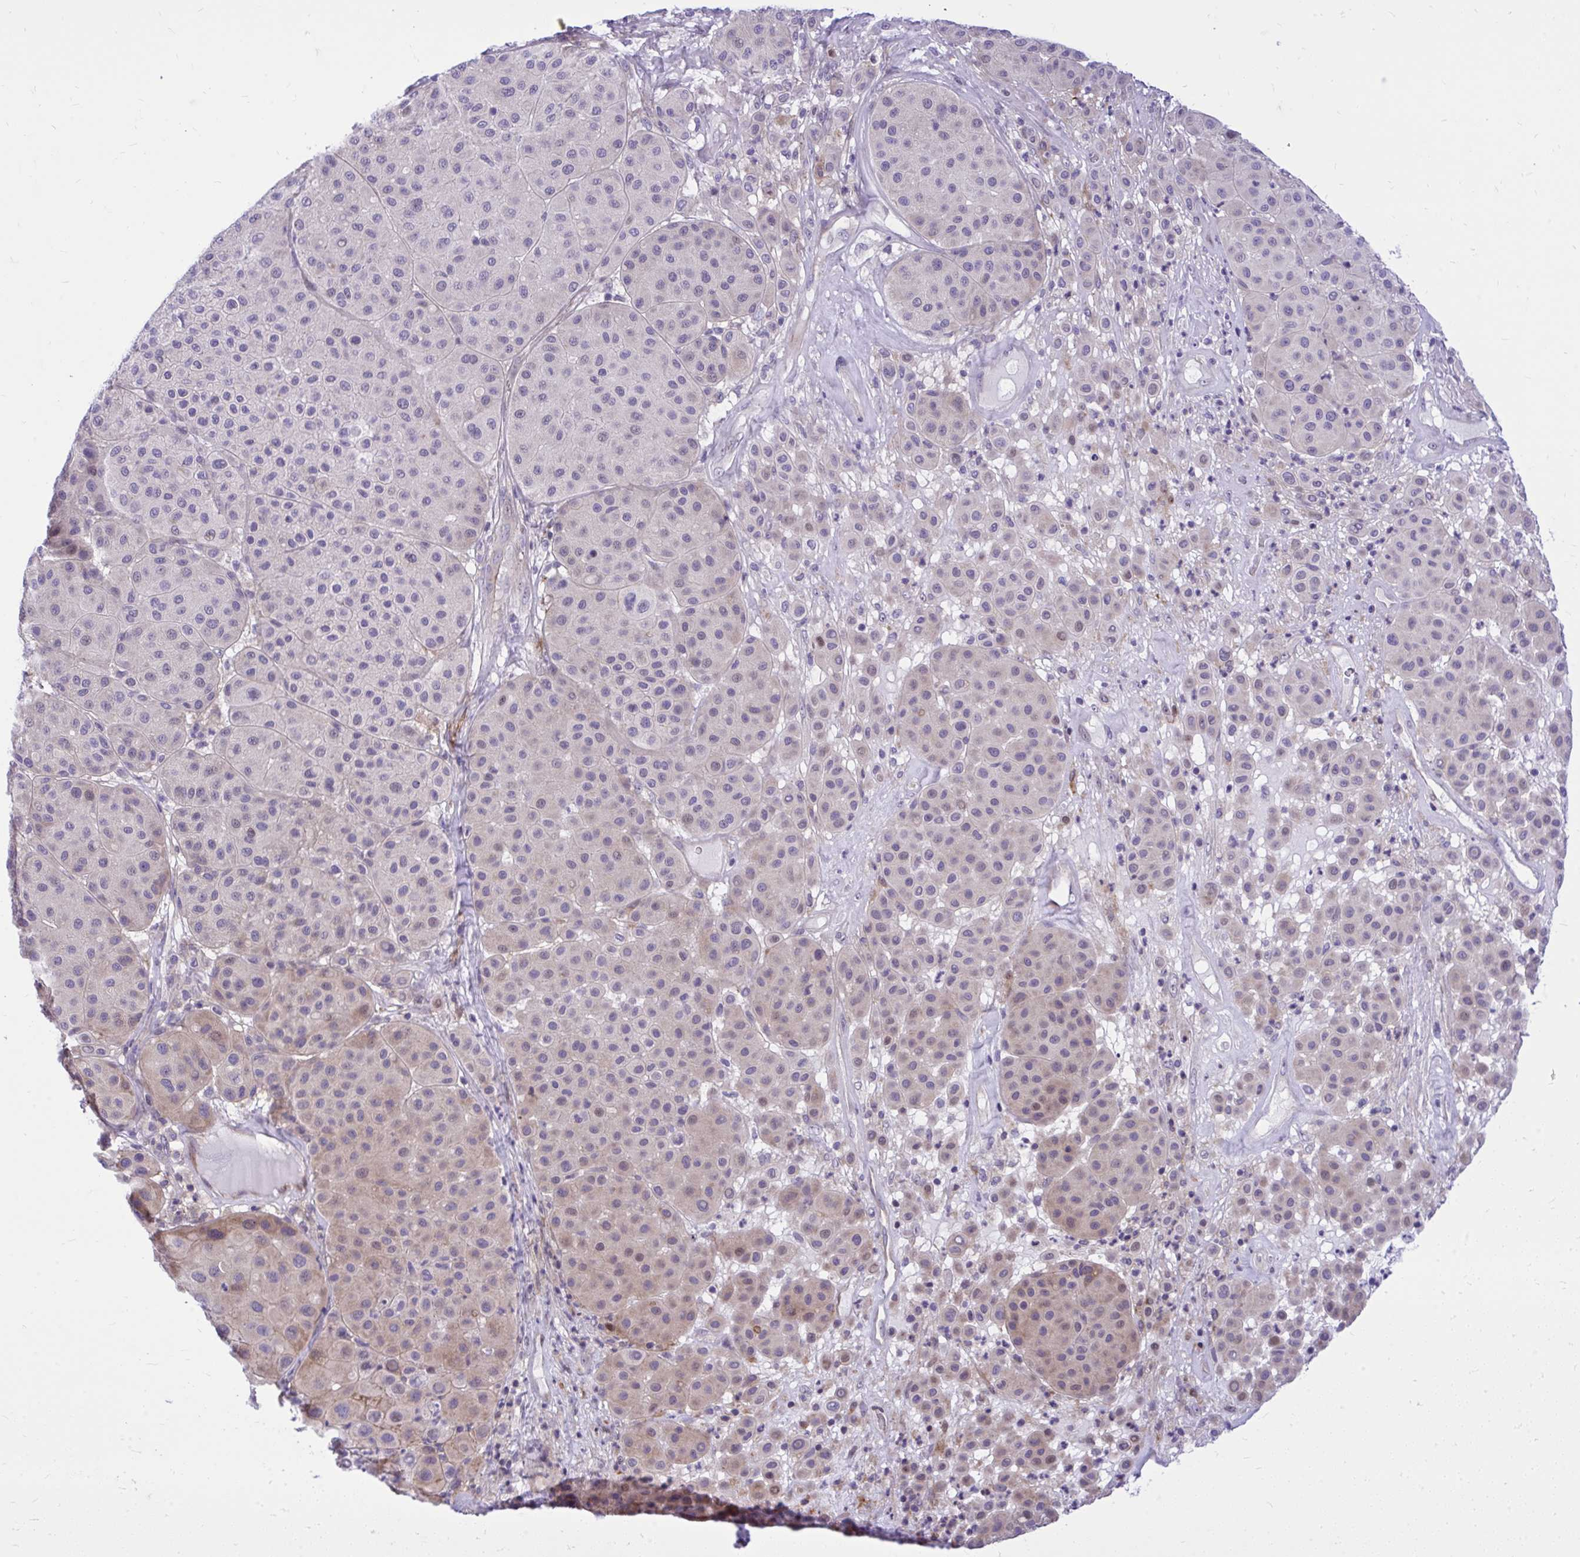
{"staining": {"intensity": "weak", "quantity": "<25%", "location": "cytoplasmic/membranous"}, "tissue": "melanoma", "cell_type": "Tumor cells", "image_type": "cancer", "snomed": [{"axis": "morphology", "description": "Malignant melanoma, Metastatic site"}, {"axis": "topography", "description": "Smooth muscle"}], "caption": "Tumor cells show no significant staining in malignant melanoma (metastatic site).", "gene": "GRK4", "patient": {"sex": "male", "age": 41}}